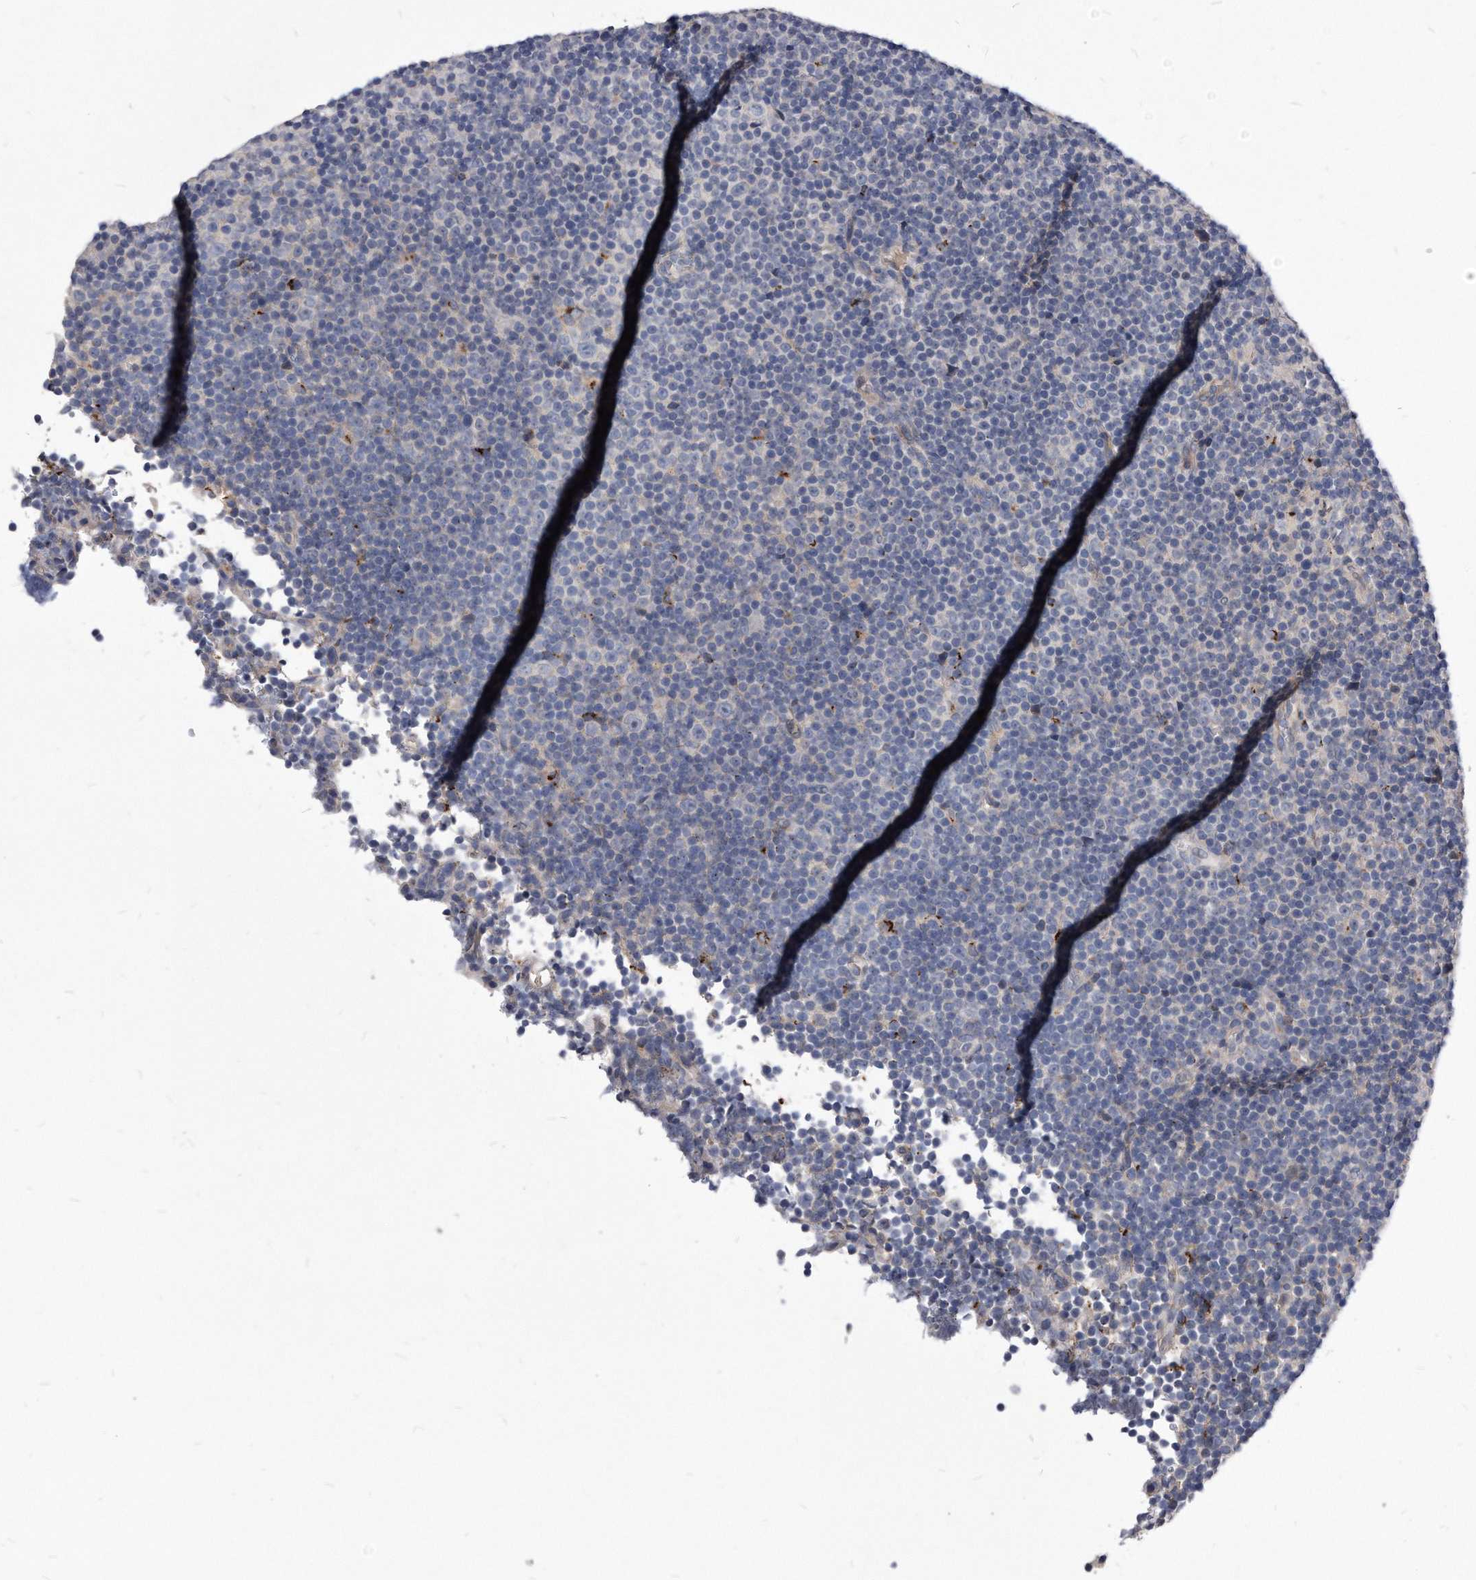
{"staining": {"intensity": "negative", "quantity": "none", "location": "none"}, "tissue": "lymphoma", "cell_type": "Tumor cells", "image_type": "cancer", "snomed": [{"axis": "morphology", "description": "Malignant lymphoma, non-Hodgkin's type, Low grade"}, {"axis": "topography", "description": "Lymph node"}], "caption": "Immunohistochemistry micrograph of low-grade malignant lymphoma, non-Hodgkin's type stained for a protein (brown), which demonstrates no expression in tumor cells.", "gene": "MGAT4A", "patient": {"sex": "female", "age": 67}}